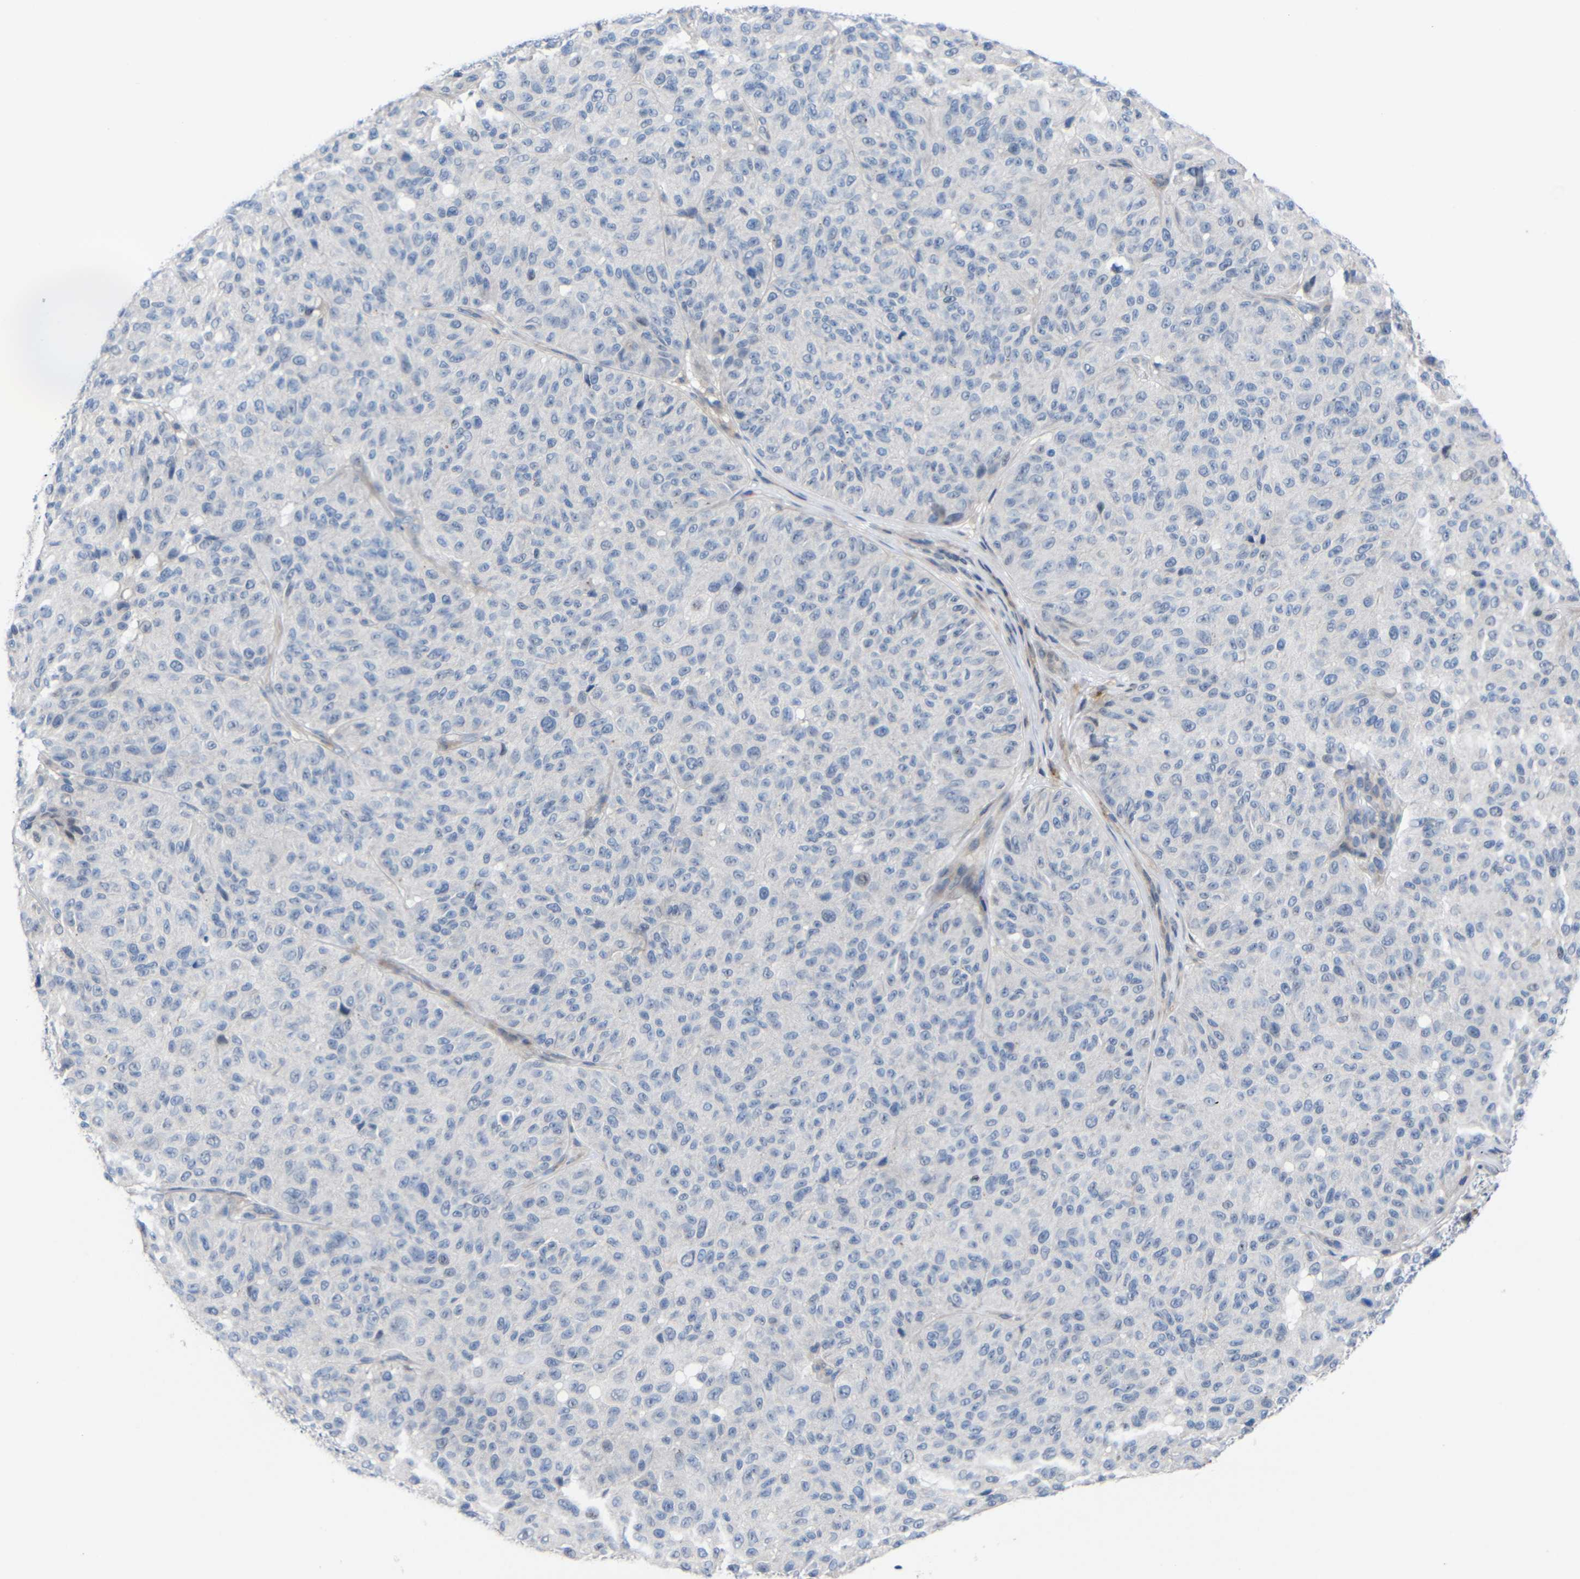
{"staining": {"intensity": "weak", "quantity": "<25%", "location": "nuclear"}, "tissue": "melanoma", "cell_type": "Tumor cells", "image_type": "cancer", "snomed": [{"axis": "morphology", "description": "Malignant melanoma, NOS"}, {"axis": "topography", "description": "Skin"}], "caption": "DAB (3,3'-diaminobenzidine) immunohistochemical staining of human malignant melanoma shows no significant positivity in tumor cells.", "gene": "CMTM1", "patient": {"sex": "female", "age": 46}}